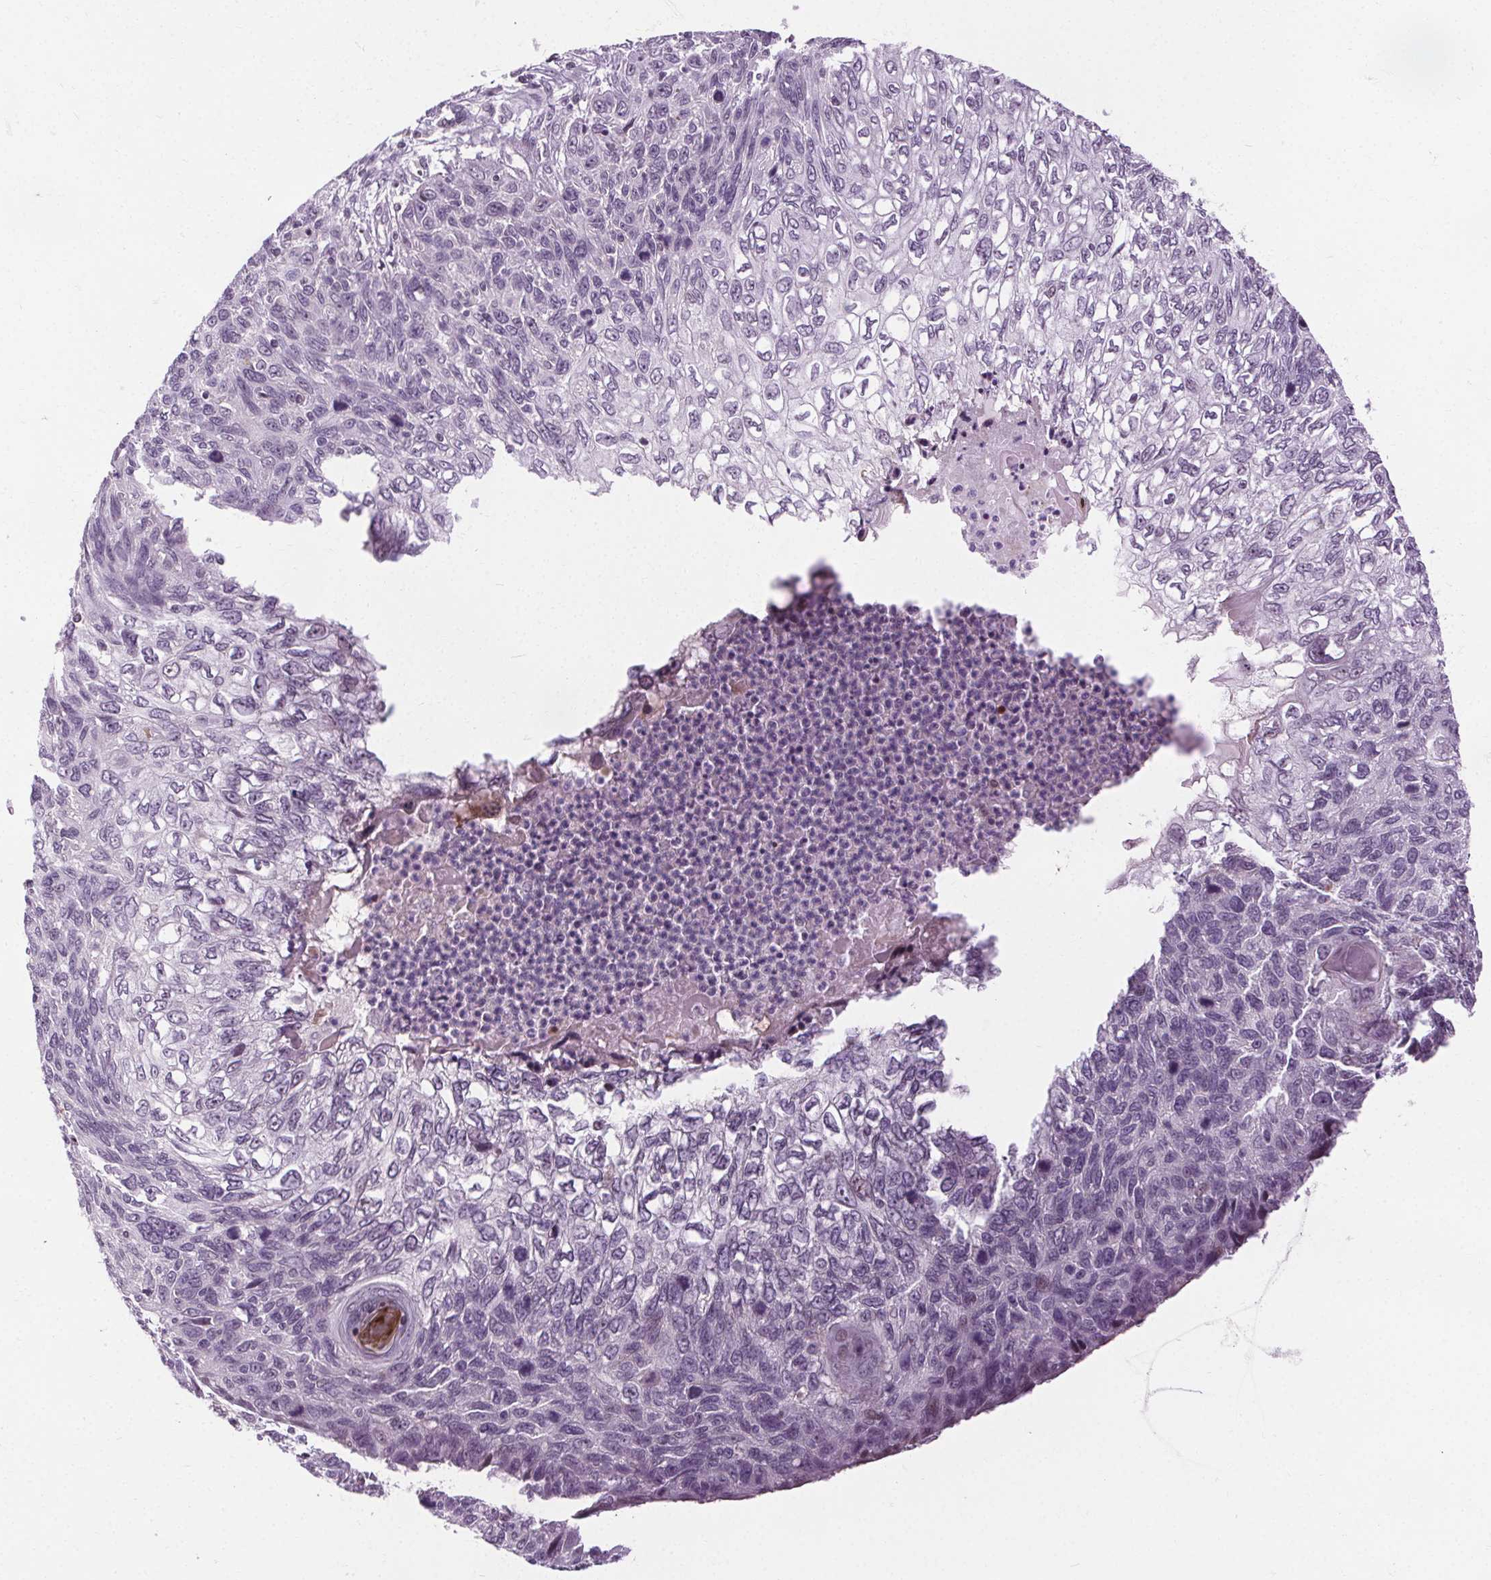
{"staining": {"intensity": "negative", "quantity": "none", "location": "none"}, "tissue": "skin cancer", "cell_type": "Tumor cells", "image_type": "cancer", "snomed": [{"axis": "morphology", "description": "Squamous cell carcinoma, NOS"}, {"axis": "topography", "description": "Skin"}], "caption": "High power microscopy histopathology image of an immunohistochemistry micrograph of skin cancer (squamous cell carcinoma), revealing no significant expression in tumor cells. (Stains: DAB immunohistochemistry (IHC) with hematoxylin counter stain, Microscopy: brightfield microscopy at high magnification).", "gene": "CEBPA", "patient": {"sex": "male", "age": 92}}